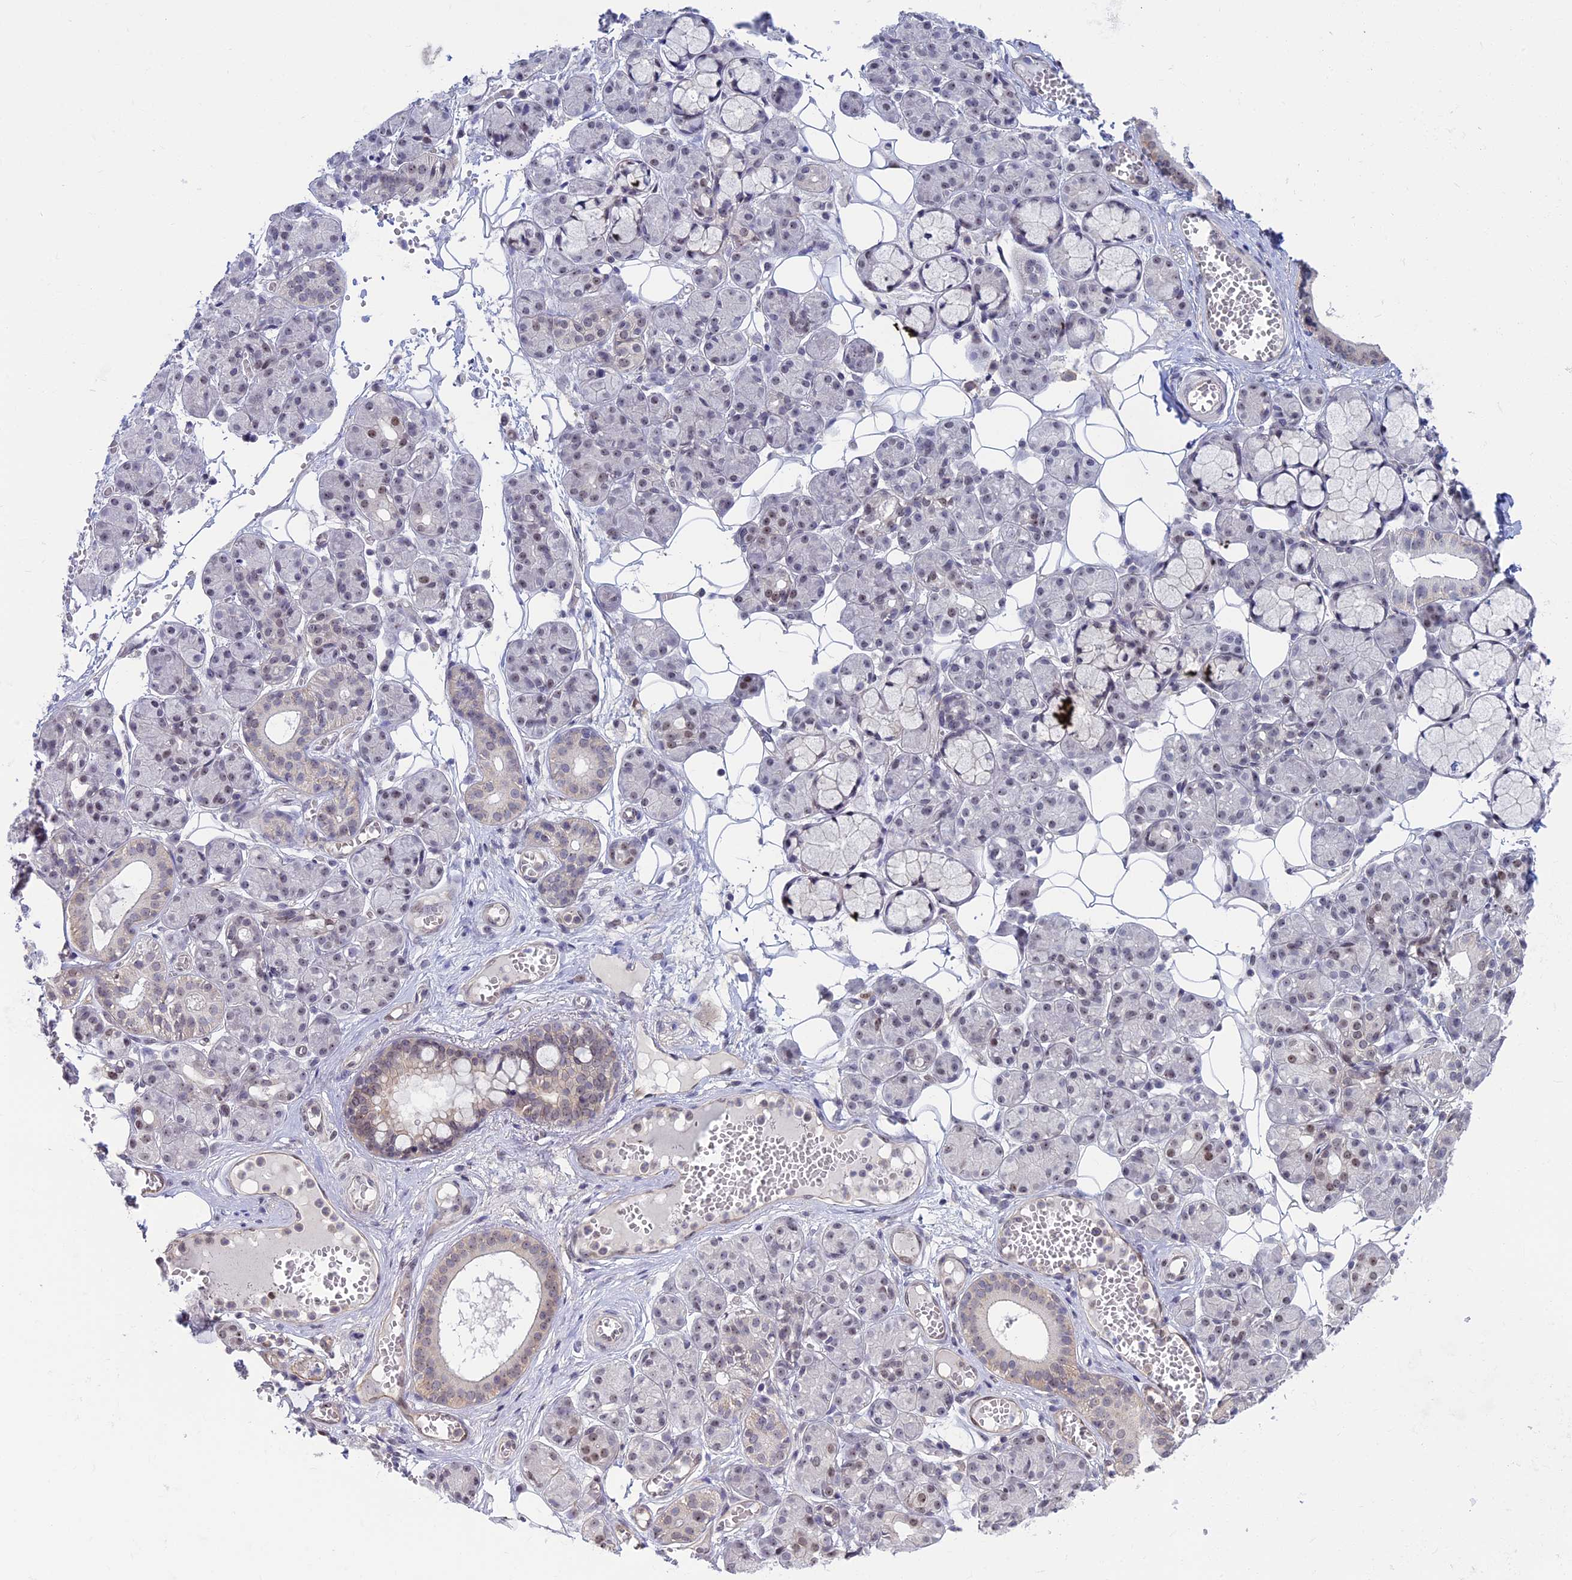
{"staining": {"intensity": "weak", "quantity": "<25%", "location": "nuclear"}, "tissue": "salivary gland", "cell_type": "Glandular cells", "image_type": "normal", "snomed": [{"axis": "morphology", "description": "Normal tissue, NOS"}, {"axis": "topography", "description": "Salivary gland"}], "caption": "This is an IHC histopathology image of normal human salivary gland. There is no staining in glandular cells.", "gene": "CCDC86", "patient": {"sex": "male", "age": 63}}